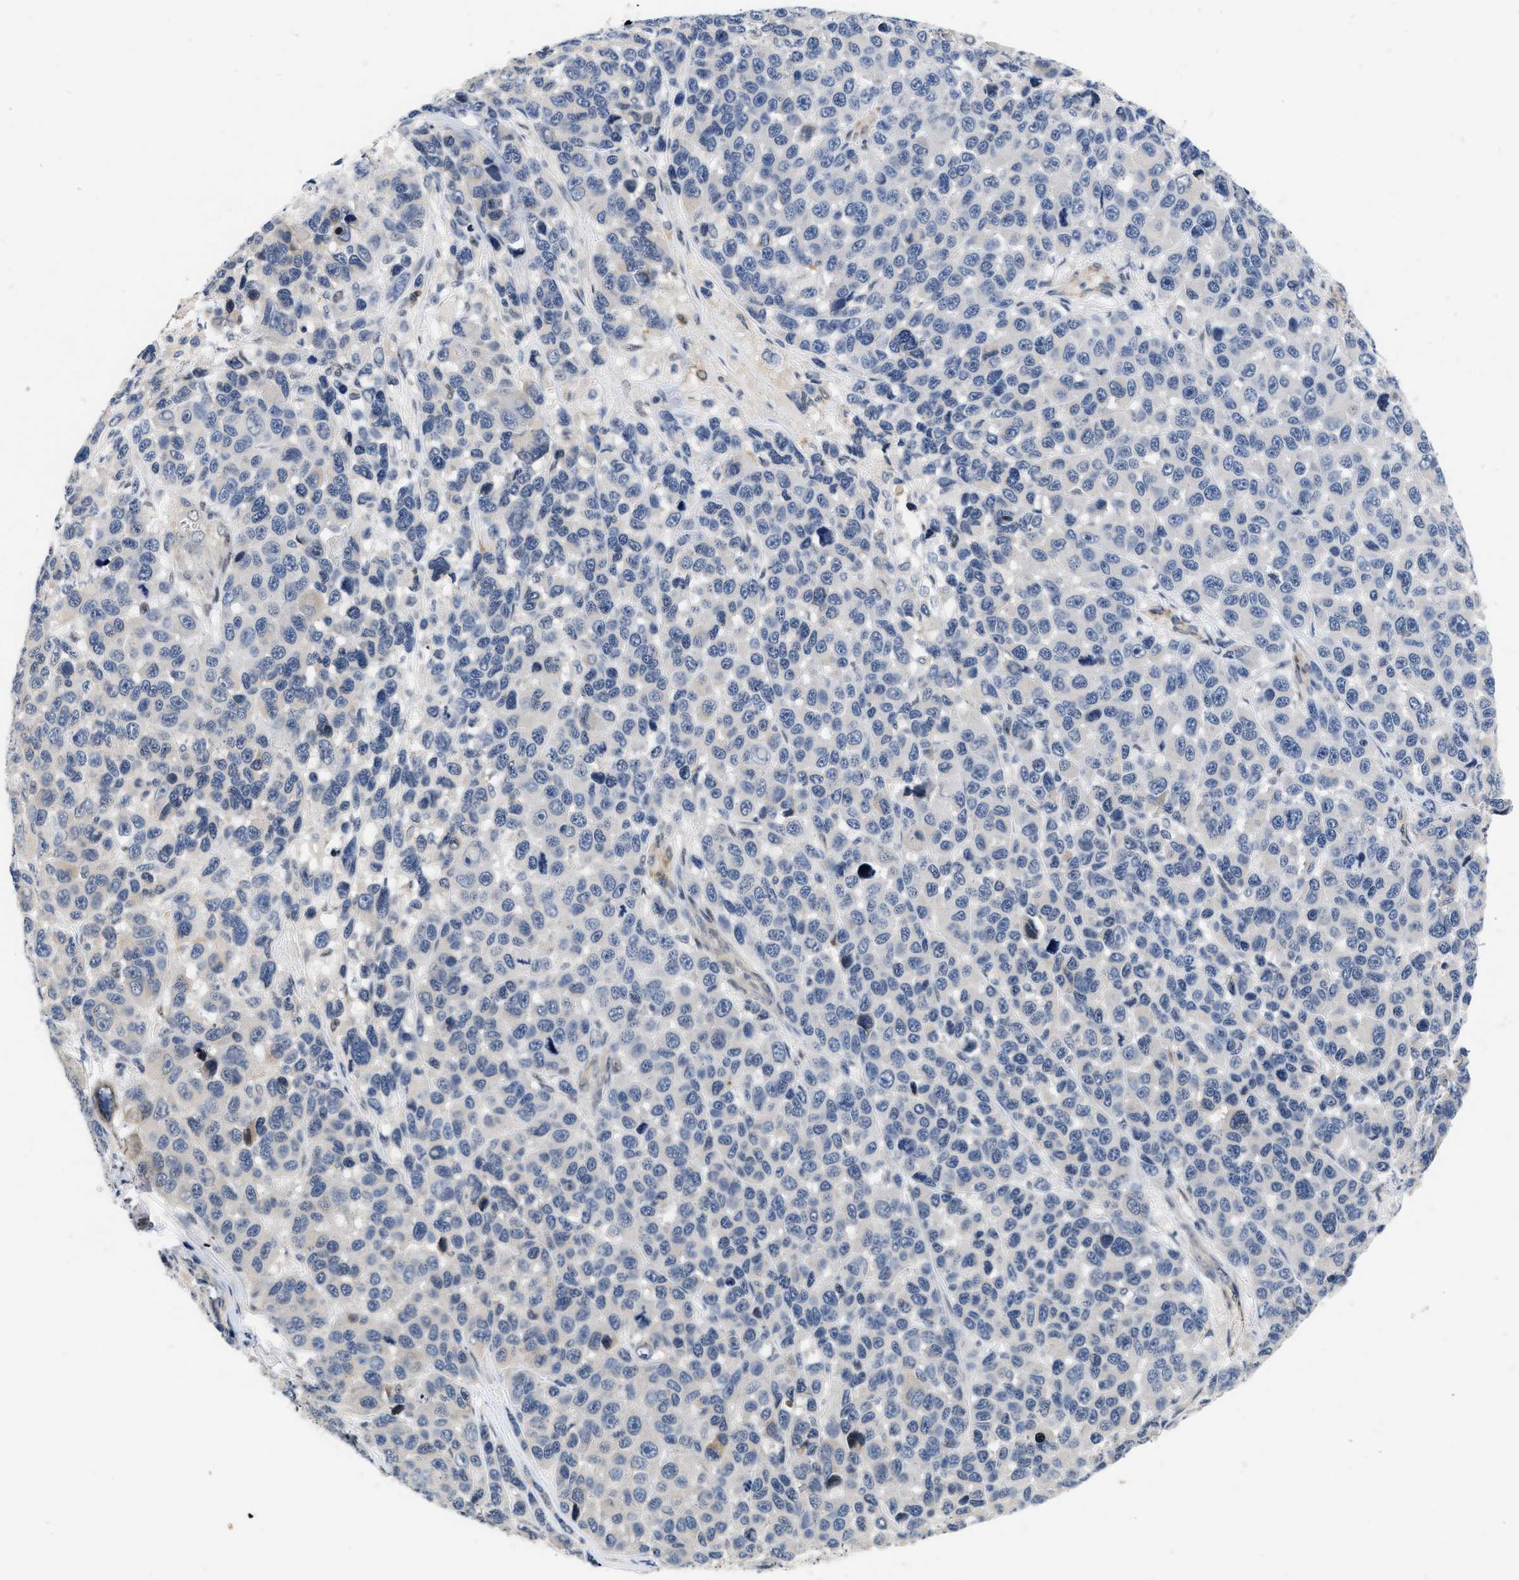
{"staining": {"intensity": "negative", "quantity": "none", "location": "none"}, "tissue": "melanoma", "cell_type": "Tumor cells", "image_type": "cancer", "snomed": [{"axis": "morphology", "description": "Malignant melanoma, NOS"}, {"axis": "topography", "description": "Skin"}], "caption": "This is an immunohistochemistry (IHC) photomicrograph of melanoma. There is no expression in tumor cells.", "gene": "VIP", "patient": {"sex": "male", "age": 53}}